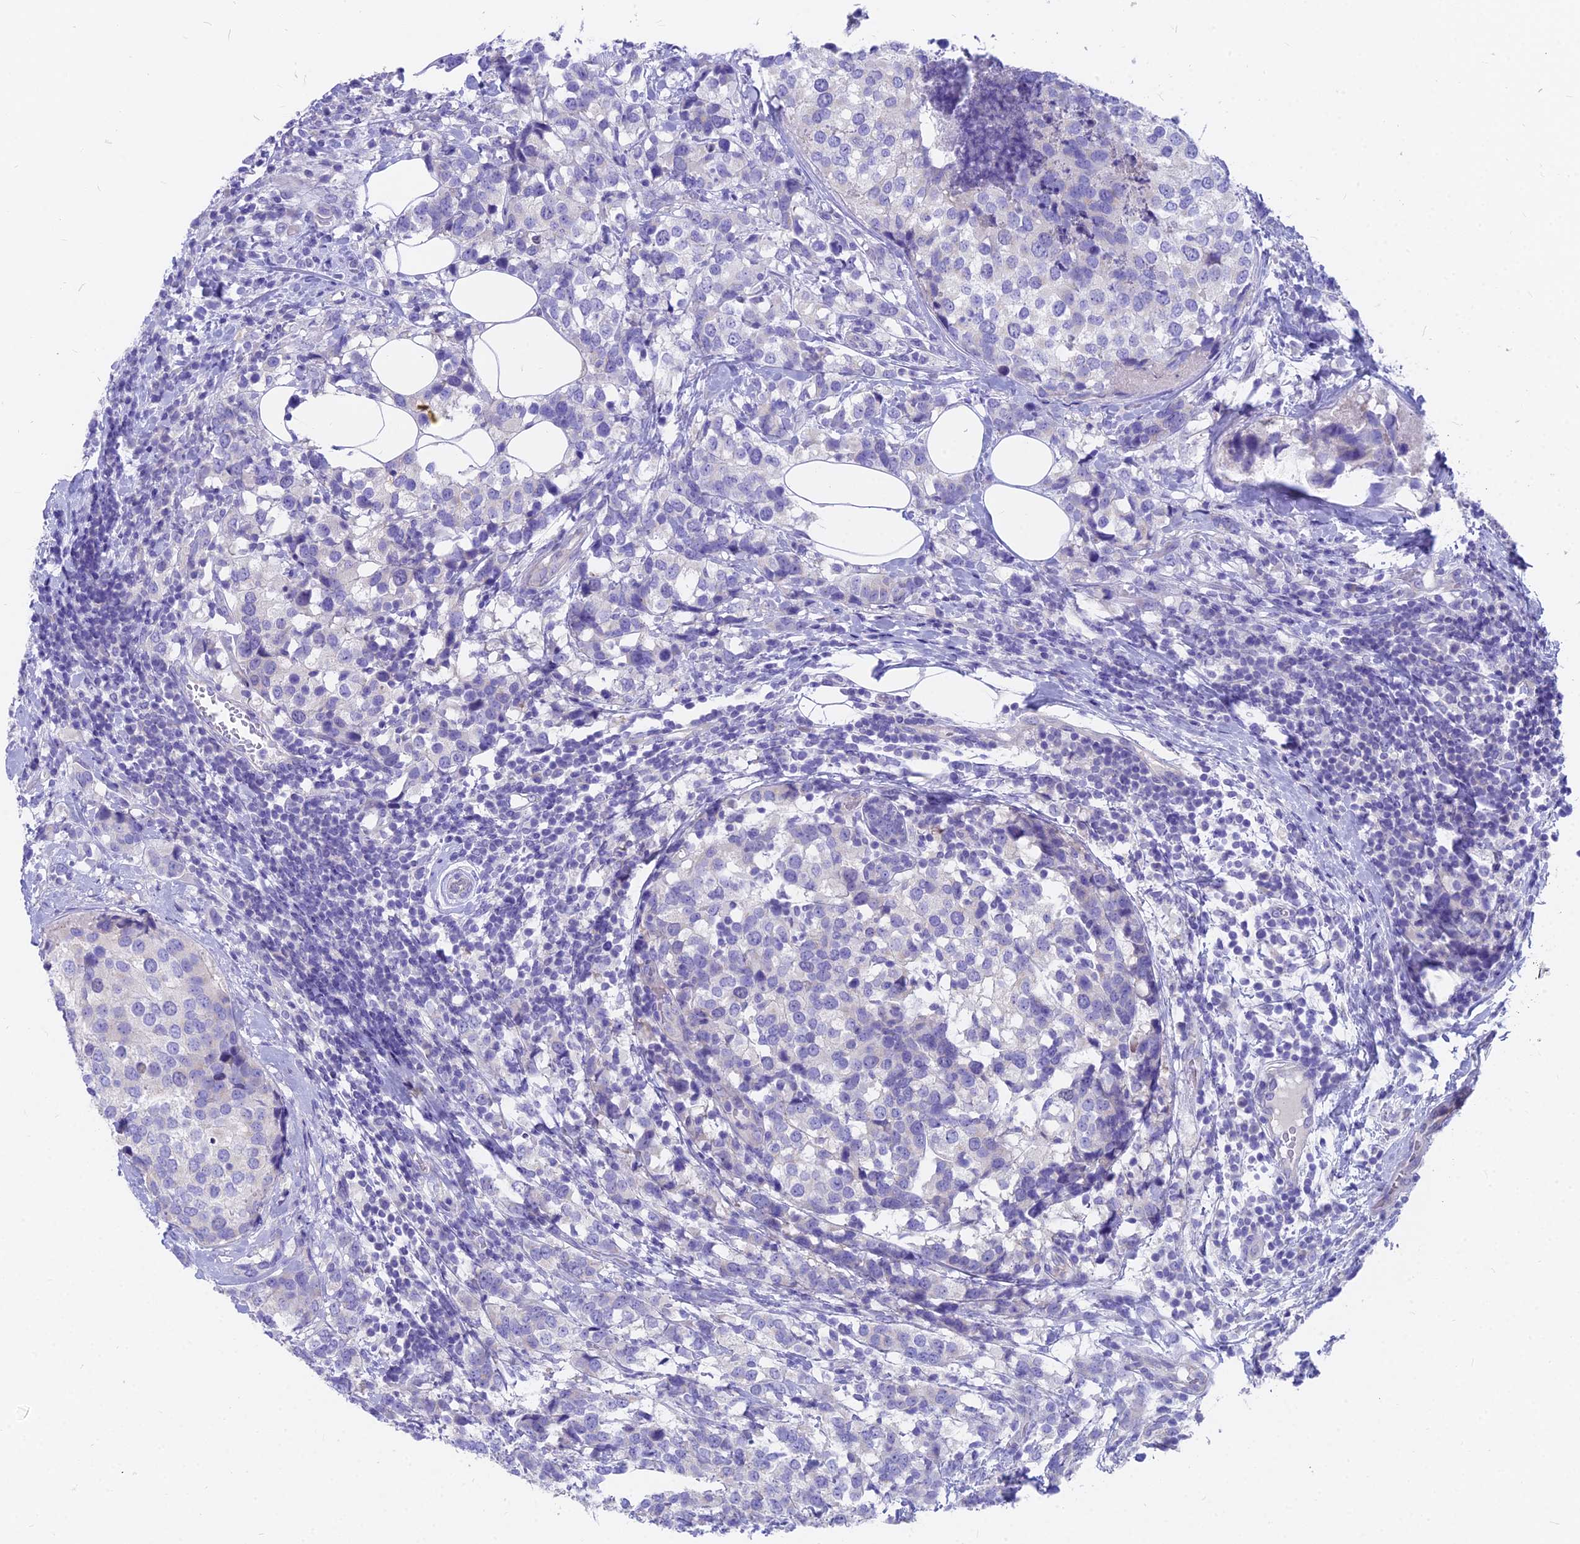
{"staining": {"intensity": "negative", "quantity": "none", "location": "none"}, "tissue": "breast cancer", "cell_type": "Tumor cells", "image_type": "cancer", "snomed": [{"axis": "morphology", "description": "Lobular carcinoma"}, {"axis": "topography", "description": "Breast"}], "caption": "Micrograph shows no significant protein positivity in tumor cells of lobular carcinoma (breast).", "gene": "FAM168B", "patient": {"sex": "female", "age": 59}}